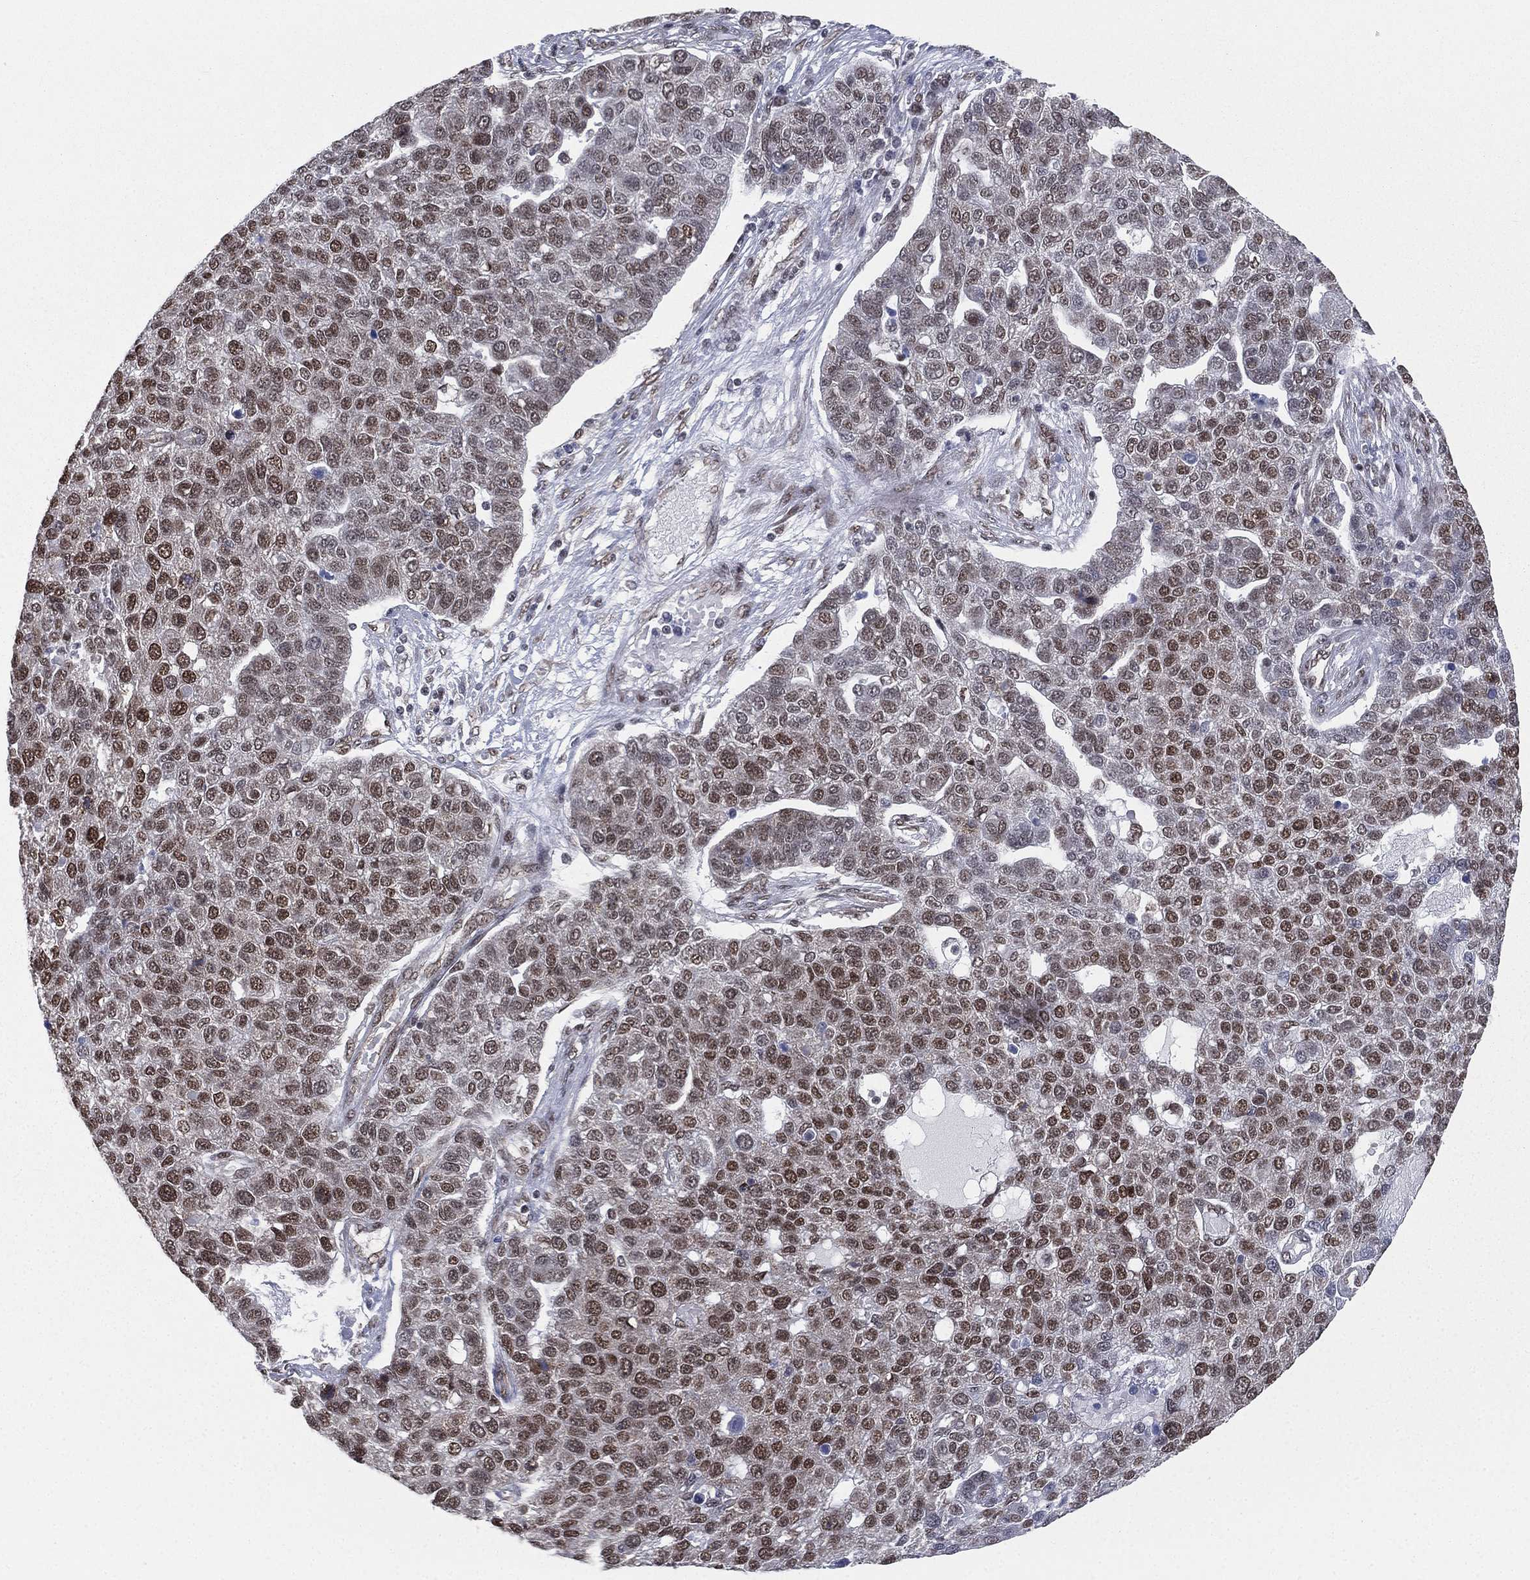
{"staining": {"intensity": "moderate", "quantity": ">75%", "location": "nuclear"}, "tissue": "pancreatic cancer", "cell_type": "Tumor cells", "image_type": "cancer", "snomed": [{"axis": "morphology", "description": "Adenocarcinoma, NOS"}, {"axis": "topography", "description": "Pancreas"}], "caption": "Pancreatic adenocarcinoma tissue exhibits moderate nuclear expression in about >75% of tumor cells, visualized by immunohistochemistry. The protein of interest is shown in brown color, while the nuclei are stained blue.", "gene": "FUBP3", "patient": {"sex": "female", "age": 61}}